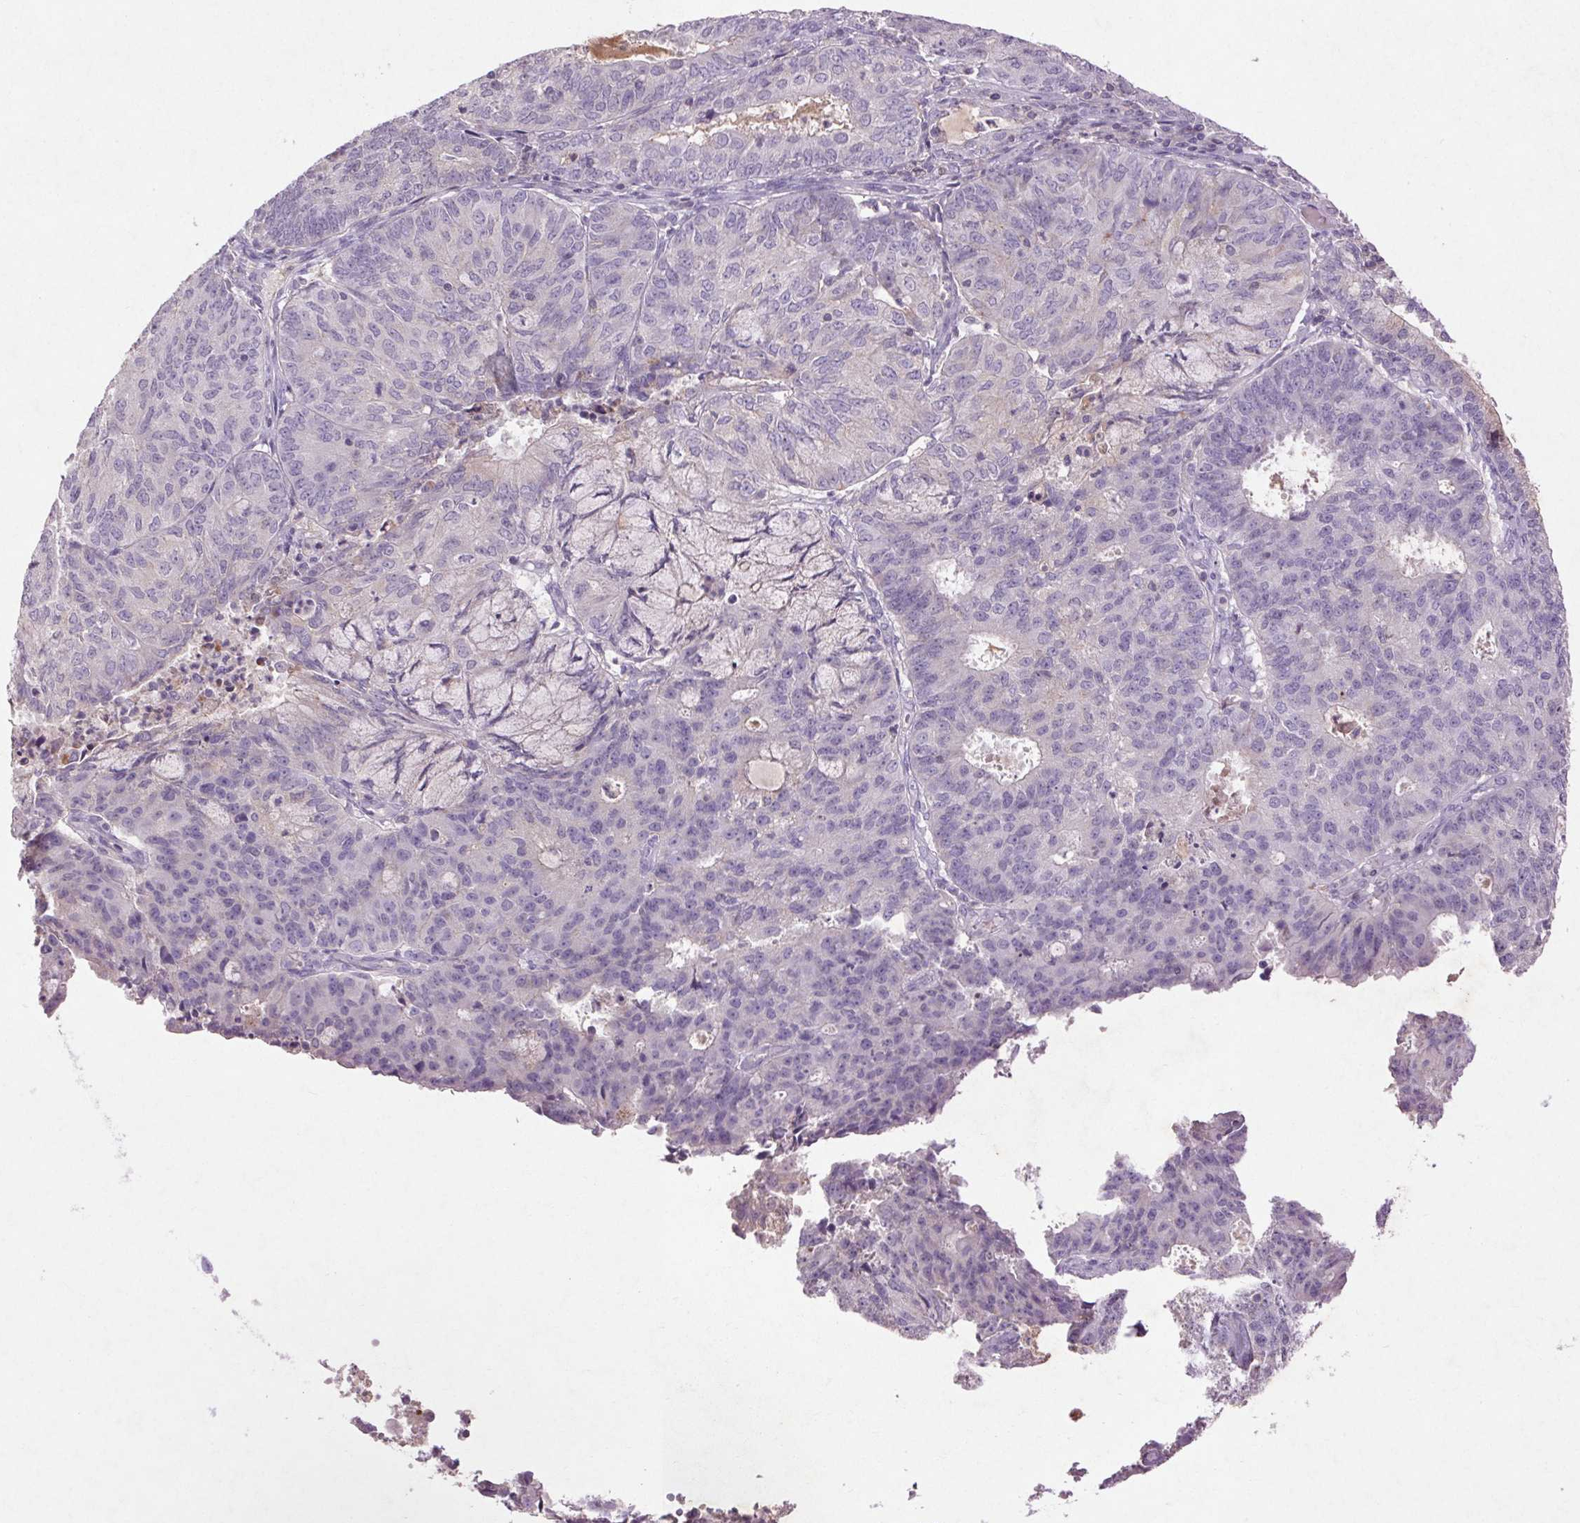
{"staining": {"intensity": "negative", "quantity": "none", "location": "none"}, "tissue": "endometrial cancer", "cell_type": "Tumor cells", "image_type": "cancer", "snomed": [{"axis": "morphology", "description": "Adenocarcinoma, NOS"}, {"axis": "topography", "description": "Endometrium"}], "caption": "Immunohistochemistry (IHC) image of neoplastic tissue: endometrial cancer (adenocarcinoma) stained with DAB (3,3'-diaminobenzidine) displays no significant protein staining in tumor cells.", "gene": "FNDC7", "patient": {"sex": "female", "age": 82}}